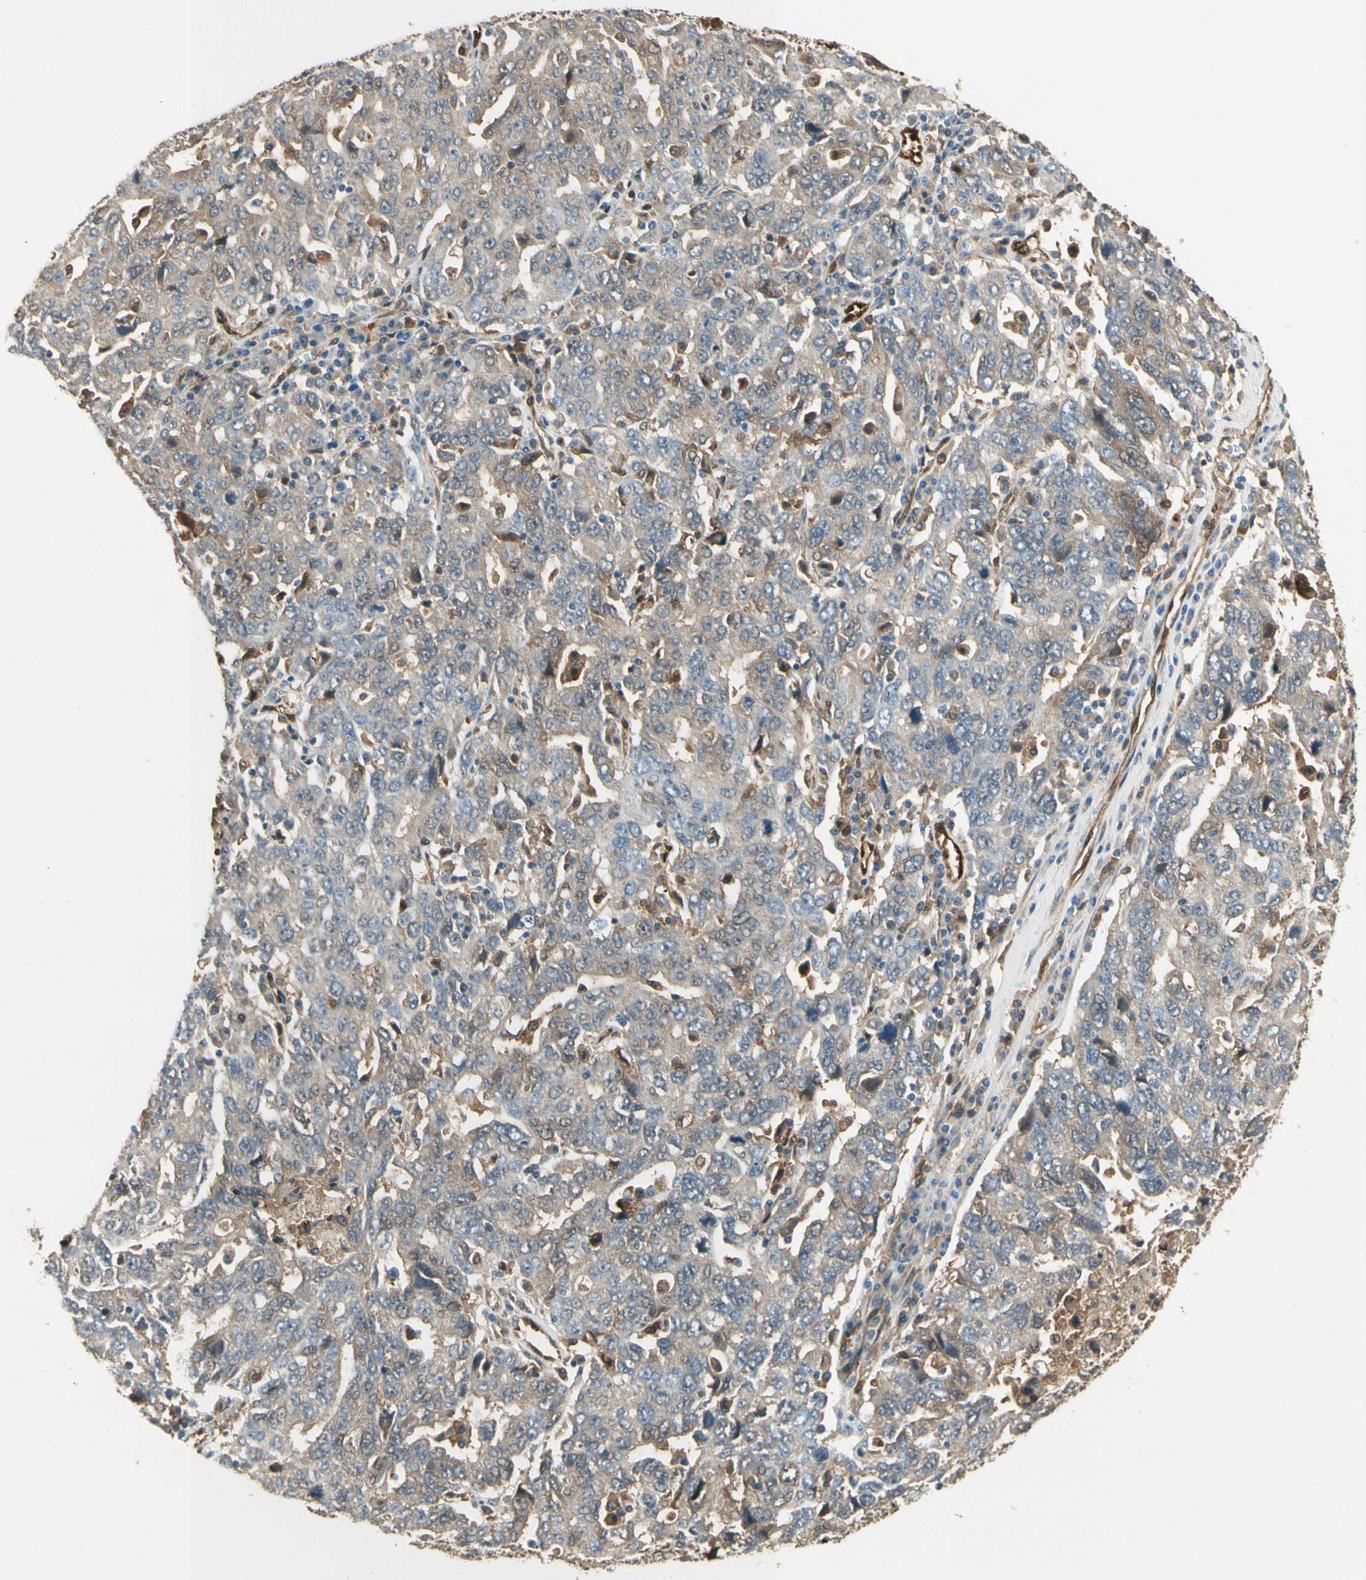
{"staining": {"intensity": "moderate", "quantity": ">75%", "location": "cytoplasmic/membranous"}, "tissue": "ovarian cancer", "cell_type": "Tumor cells", "image_type": "cancer", "snomed": [{"axis": "morphology", "description": "Carcinoma, endometroid"}, {"axis": "topography", "description": "Ovary"}], "caption": "This is a micrograph of immunohistochemistry (IHC) staining of endometroid carcinoma (ovarian), which shows moderate positivity in the cytoplasmic/membranous of tumor cells.", "gene": "SERPINB6", "patient": {"sex": "female", "age": 62}}